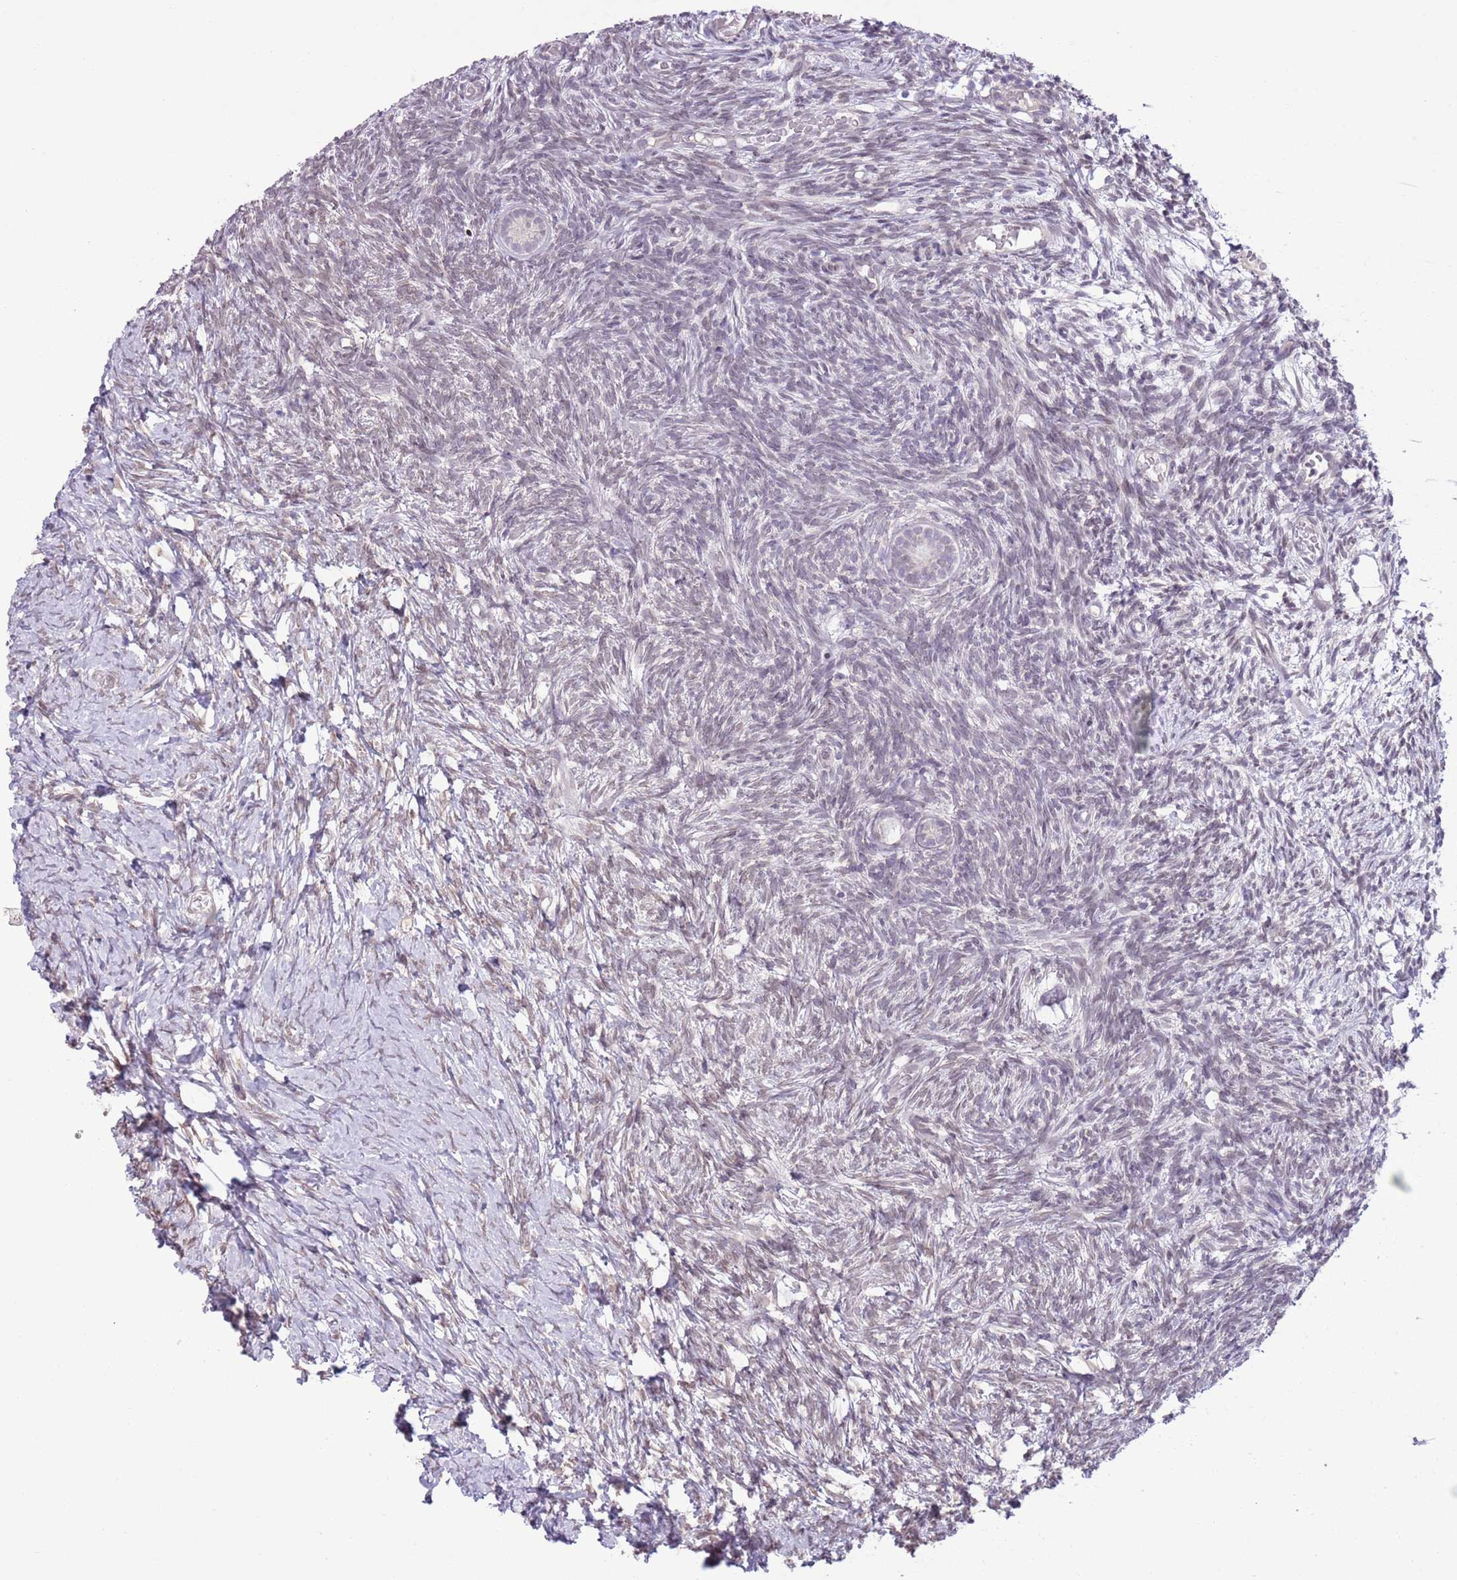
{"staining": {"intensity": "negative", "quantity": "none", "location": "none"}, "tissue": "ovary", "cell_type": "Follicle cells", "image_type": "normal", "snomed": [{"axis": "morphology", "description": "Normal tissue, NOS"}, {"axis": "topography", "description": "Ovary"}], "caption": "Follicle cells are negative for brown protein staining in unremarkable ovary. (Brightfield microscopy of DAB (3,3'-diaminobenzidine) immunohistochemistry at high magnification).", "gene": "CCND2", "patient": {"sex": "female", "age": 39}}